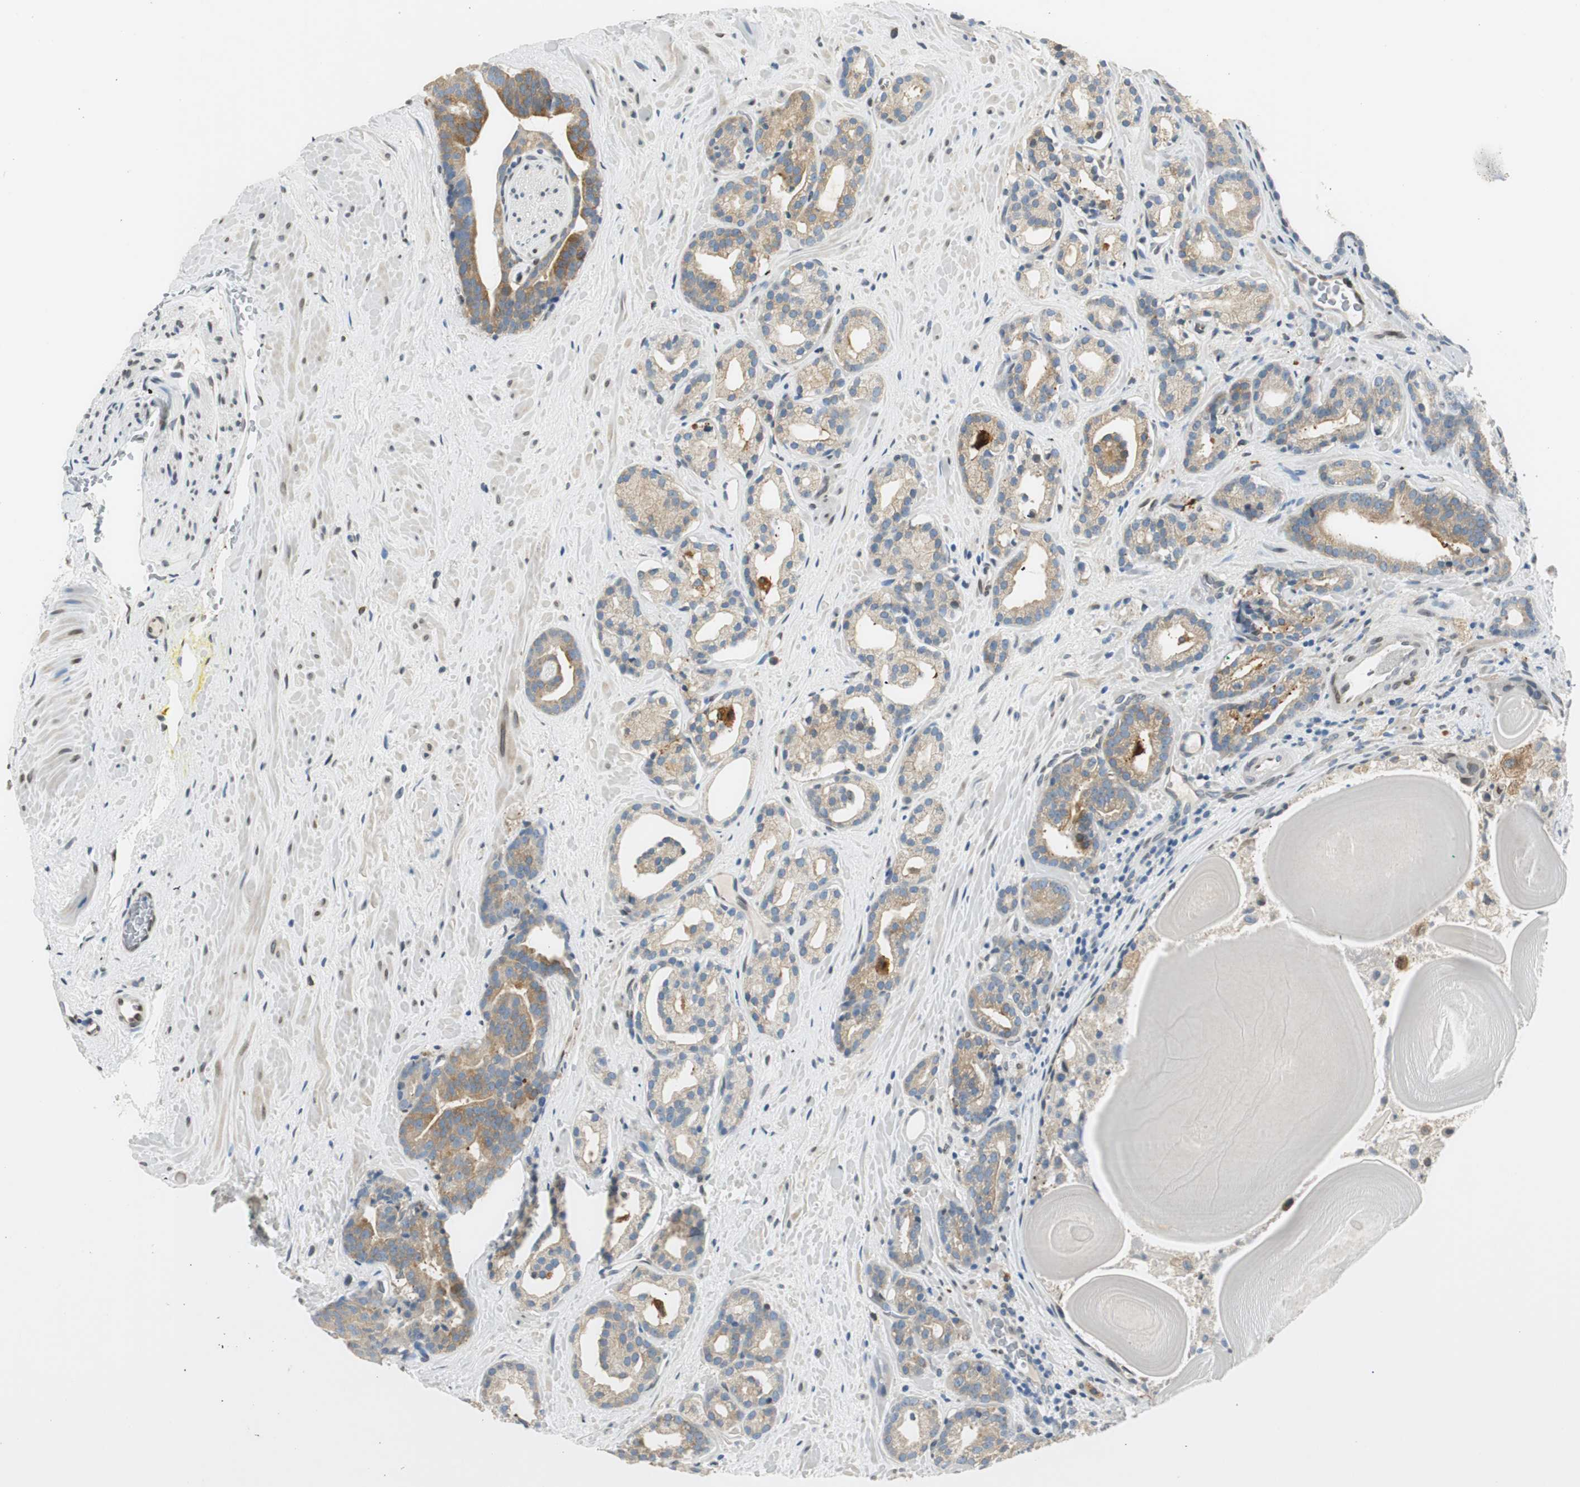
{"staining": {"intensity": "moderate", "quantity": ">75%", "location": "cytoplasmic/membranous"}, "tissue": "prostate cancer", "cell_type": "Tumor cells", "image_type": "cancer", "snomed": [{"axis": "morphology", "description": "Adenocarcinoma, Low grade"}, {"axis": "topography", "description": "Prostate"}], "caption": "Tumor cells reveal medium levels of moderate cytoplasmic/membranous positivity in approximately >75% of cells in low-grade adenocarcinoma (prostate). The staining is performed using DAB (3,3'-diaminobenzidine) brown chromogen to label protein expression. The nuclei are counter-stained blue using hematoxylin.", "gene": "TMEM260", "patient": {"sex": "male", "age": 63}}